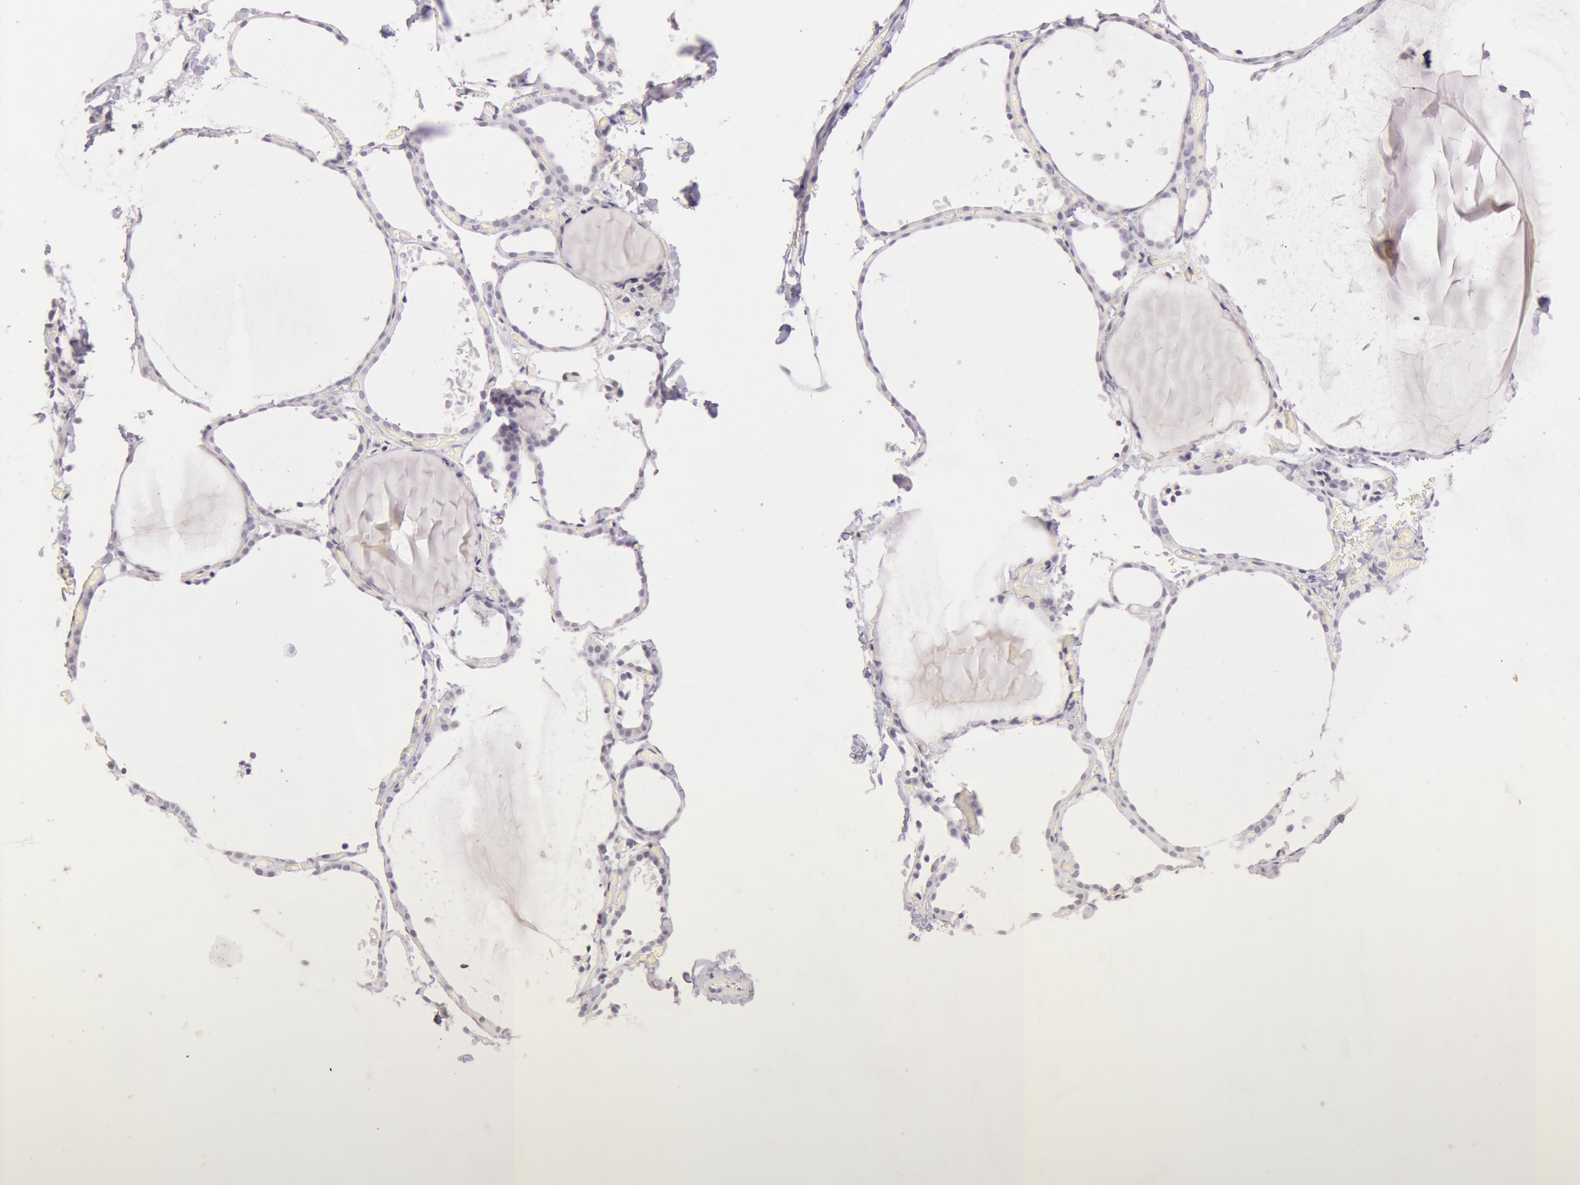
{"staining": {"intensity": "negative", "quantity": "none", "location": "none"}, "tissue": "thyroid gland", "cell_type": "Glandular cells", "image_type": "normal", "snomed": [{"axis": "morphology", "description": "Normal tissue, NOS"}, {"axis": "topography", "description": "Thyroid gland"}], "caption": "Immunohistochemical staining of benign thyroid gland exhibits no significant expression in glandular cells.", "gene": "RBMY1A1", "patient": {"sex": "female", "age": 22}}